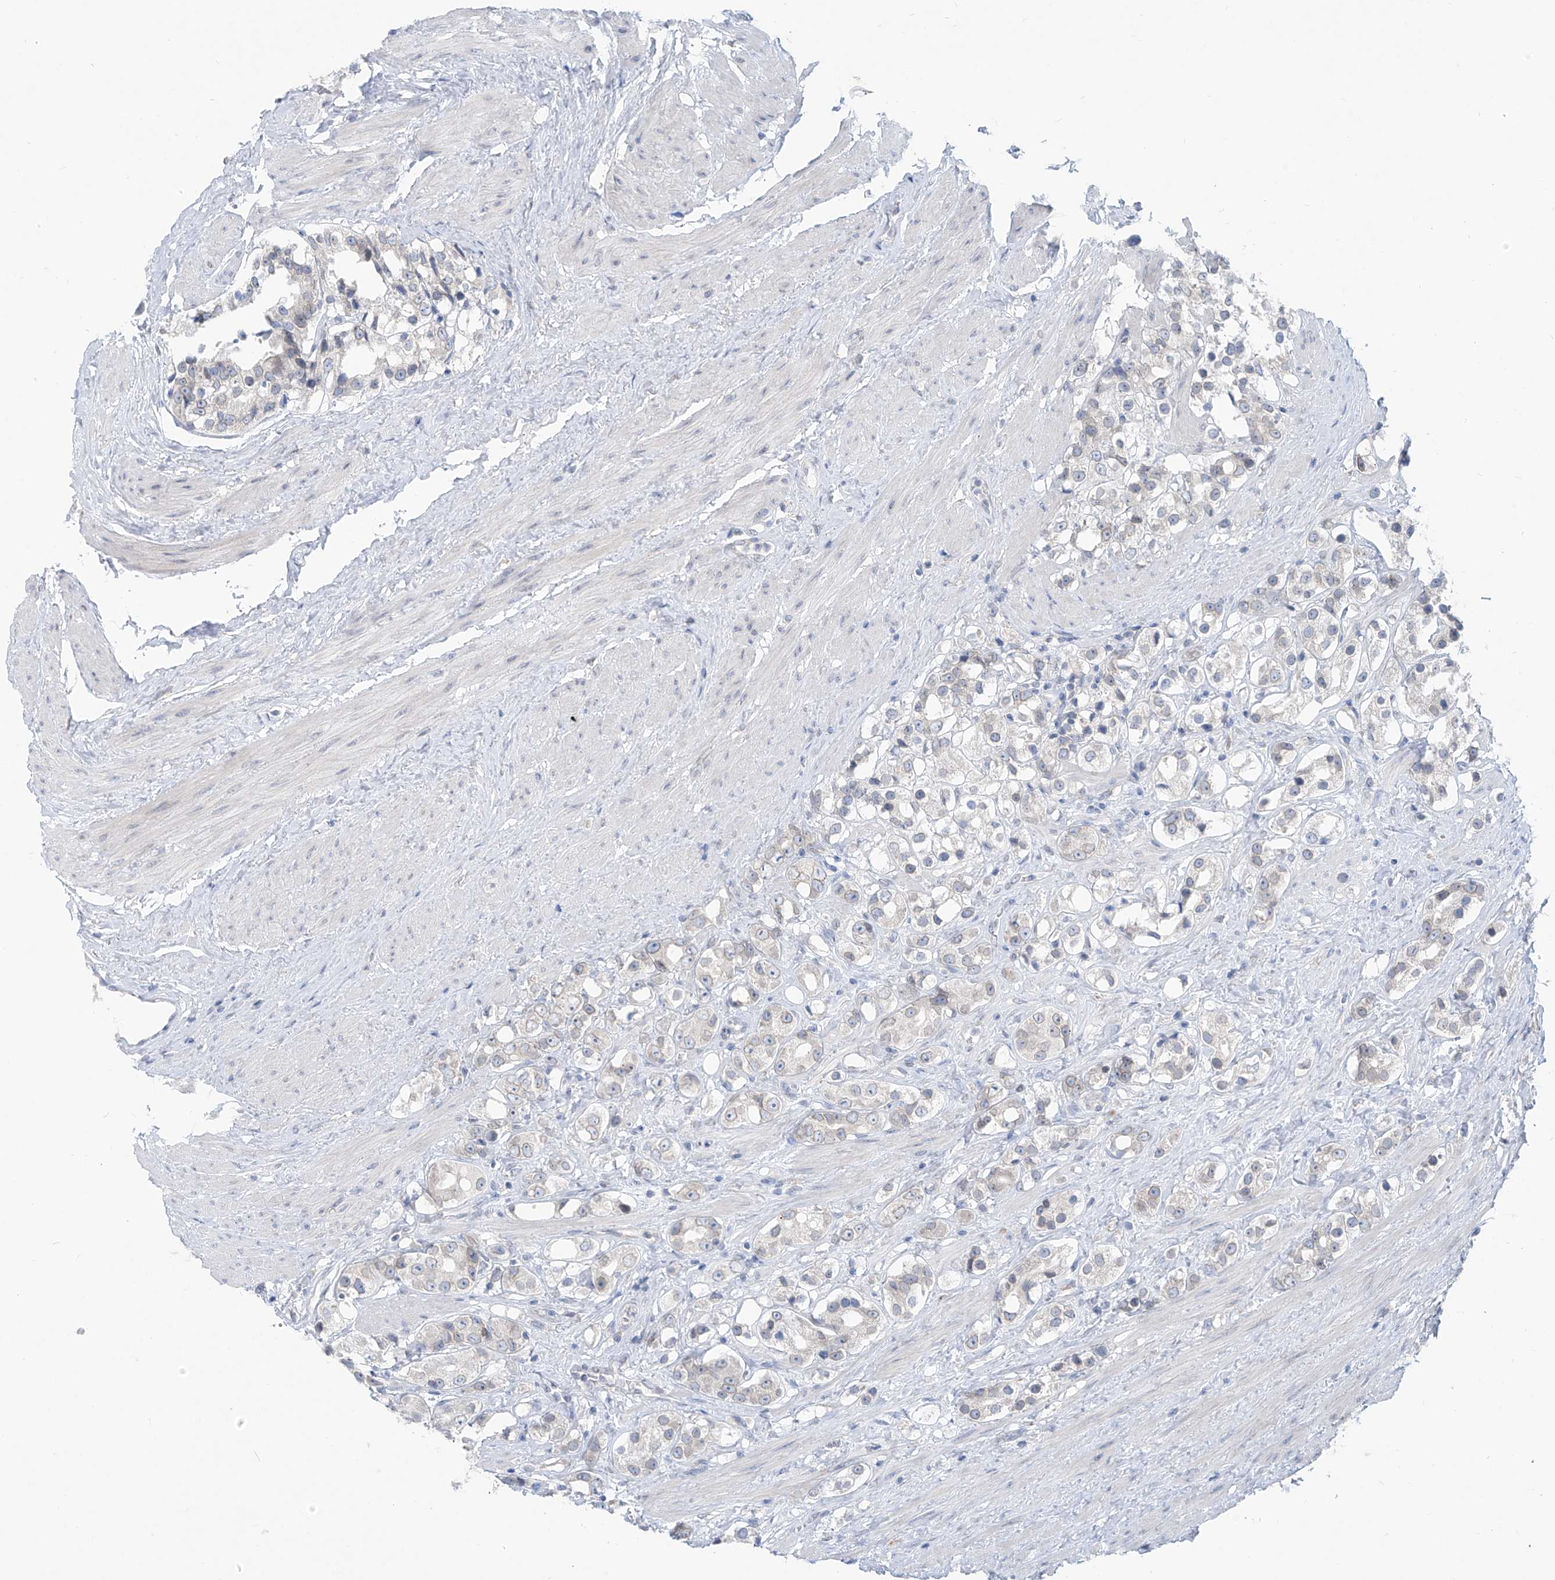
{"staining": {"intensity": "weak", "quantity": "<25%", "location": "cytoplasmic/membranous,nuclear"}, "tissue": "prostate cancer", "cell_type": "Tumor cells", "image_type": "cancer", "snomed": [{"axis": "morphology", "description": "Adenocarcinoma, NOS"}, {"axis": "topography", "description": "Prostate"}], "caption": "Micrograph shows no protein staining in tumor cells of prostate adenocarcinoma tissue. (Stains: DAB IHC with hematoxylin counter stain, Microscopy: brightfield microscopy at high magnification).", "gene": "KRTAP25-1", "patient": {"sex": "male", "age": 79}}